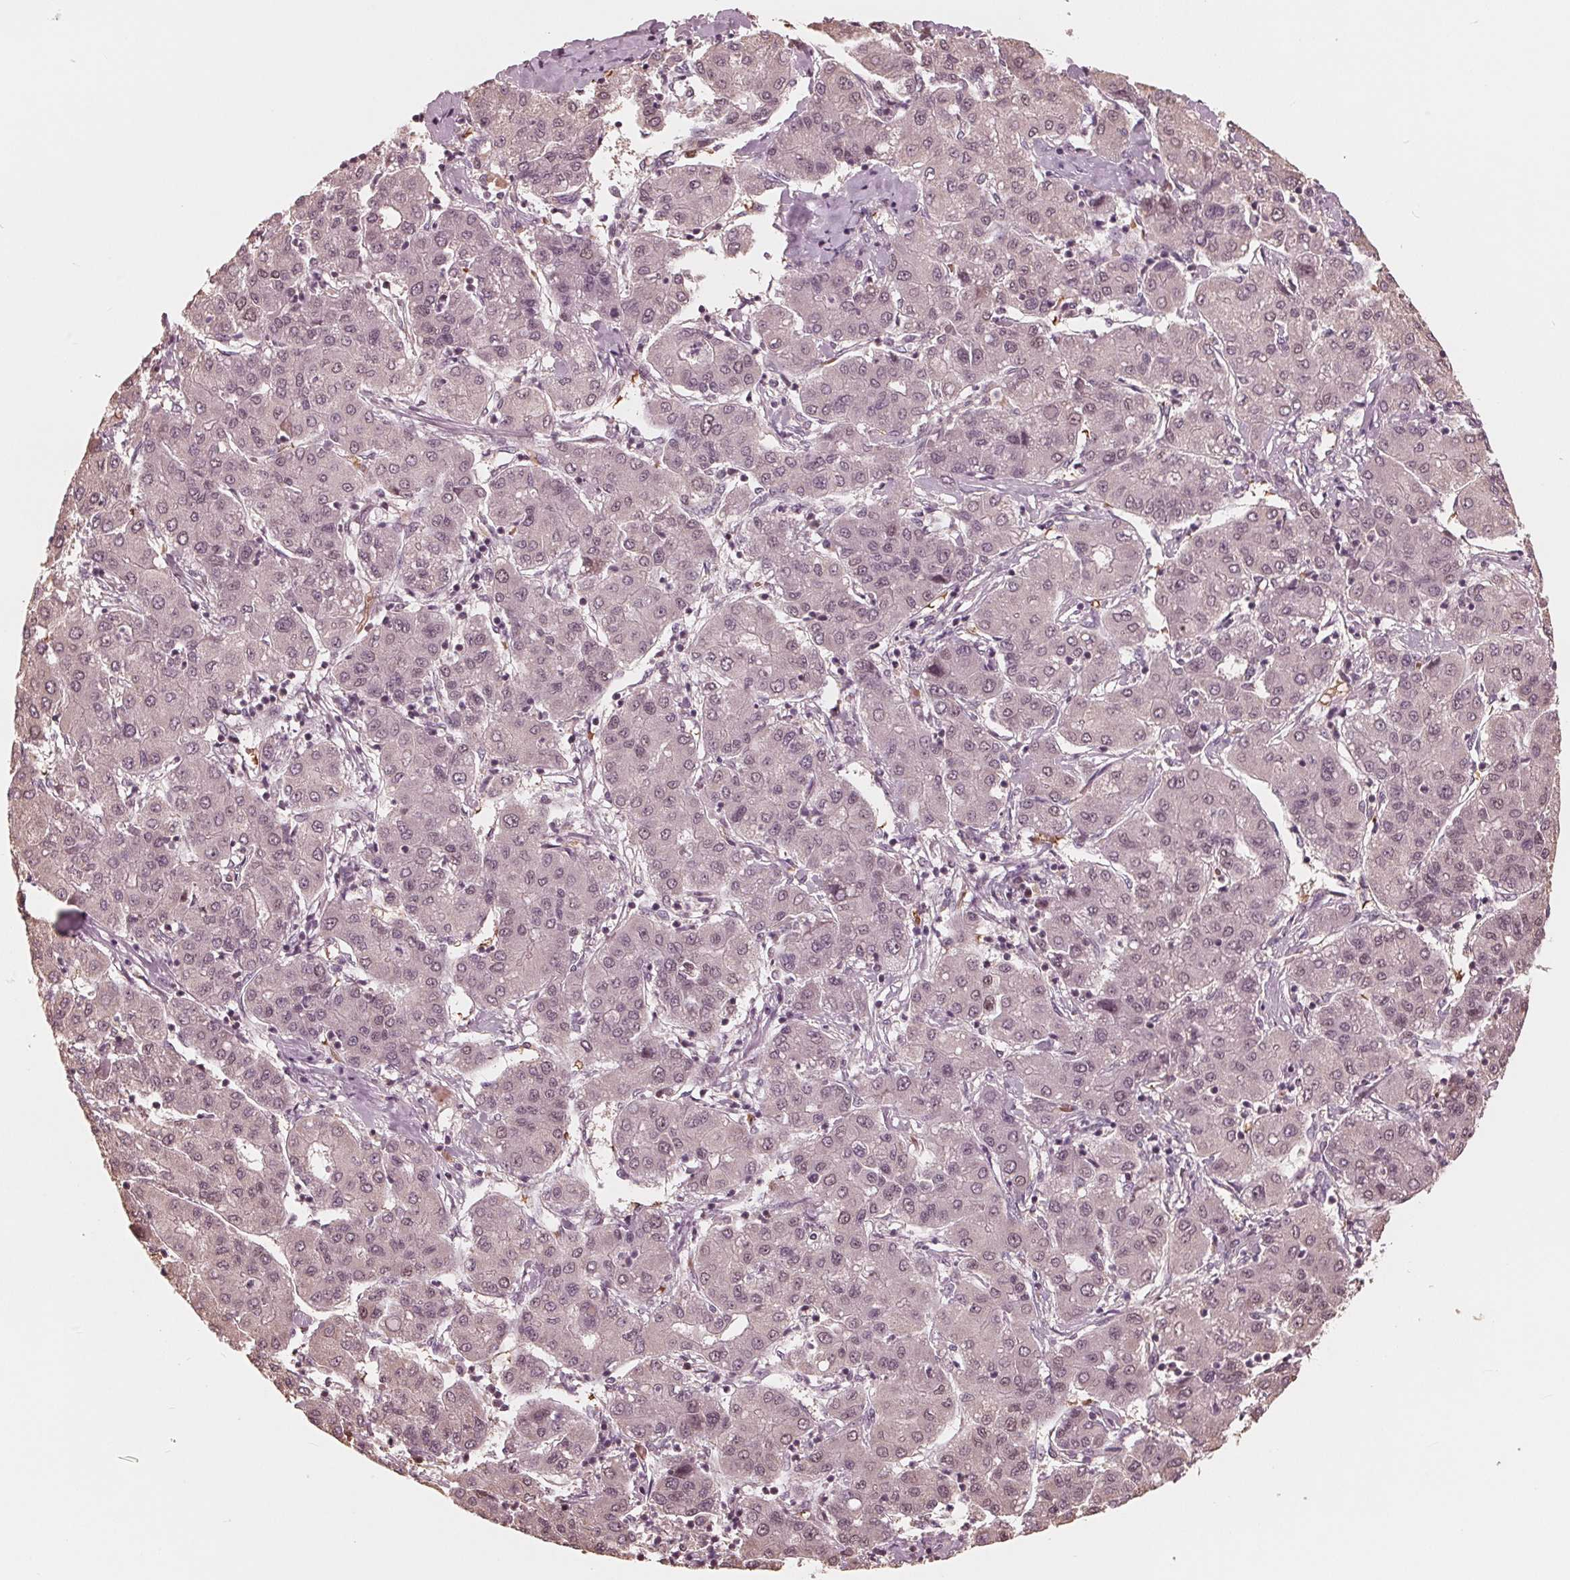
{"staining": {"intensity": "weak", "quantity": "<25%", "location": "nuclear"}, "tissue": "liver cancer", "cell_type": "Tumor cells", "image_type": "cancer", "snomed": [{"axis": "morphology", "description": "Carcinoma, Hepatocellular, NOS"}, {"axis": "topography", "description": "Liver"}], "caption": "Micrograph shows no significant protein expression in tumor cells of hepatocellular carcinoma (liver). The staining was performed using DAB to visualize the protein expression in brown, while the nuclei were stained in blue with hematoxylin (Magnification: 20x).", "gene": "HIRIP3", "patient": {"sex": "male", "age": 65}}